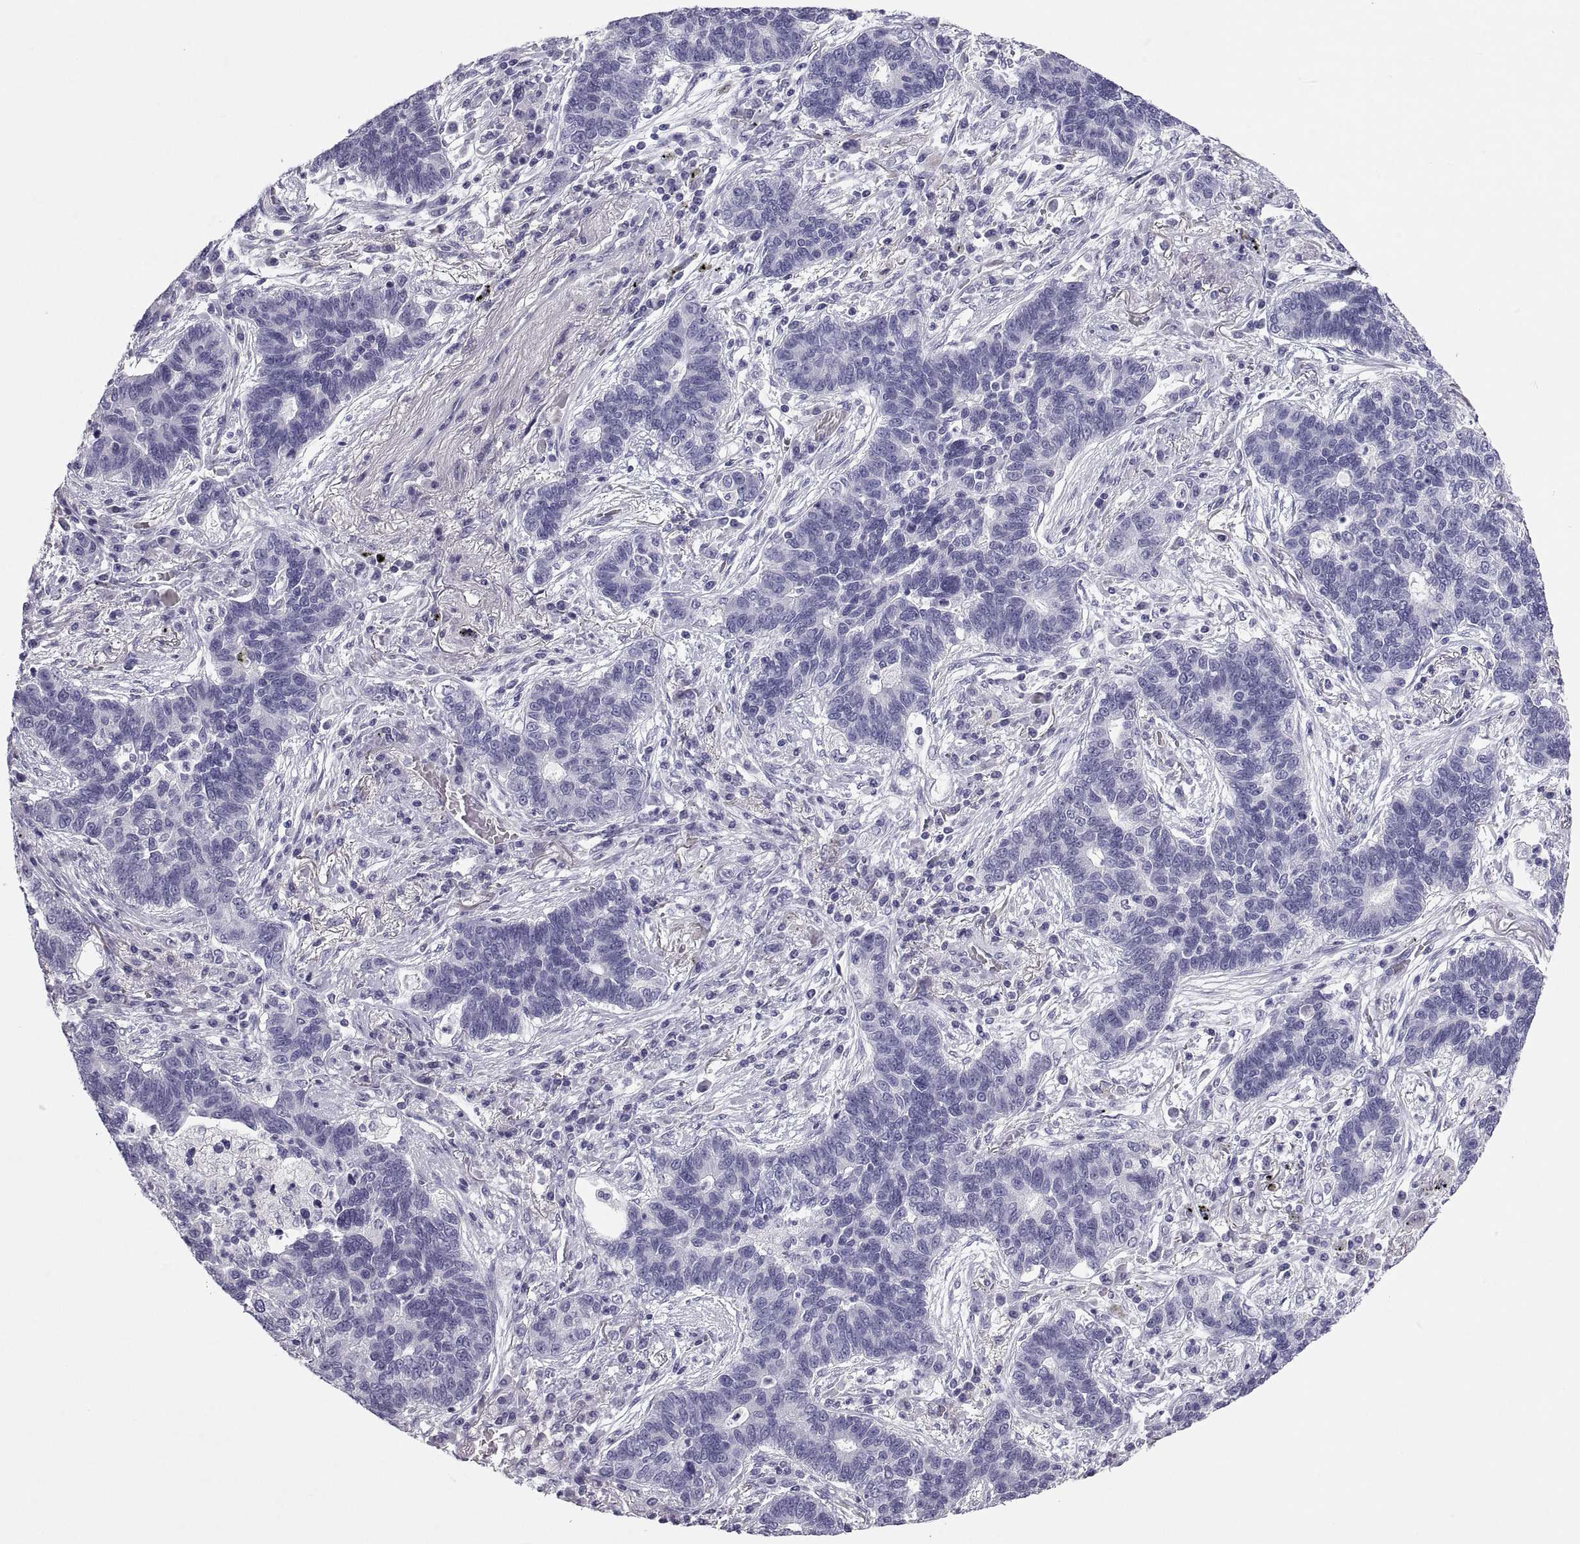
{"staining": {"intensity": "negative", "quantity": "none", "location": "none"}, "tissue": "lung cancer", "cell_type": "Tumor cells", "image_type": "cancer", "snomed": [{"axis": "morphology", "description": "Adenocarcinoma, NOS"}, {"axis": "topography", "description": "Lung"}], "caption": "Lung cancer stained for a protein using IHC exhibits no expression tumor cells.", "gene": "PCSK1N", "patient": {"sex": "female", "age": 57}}